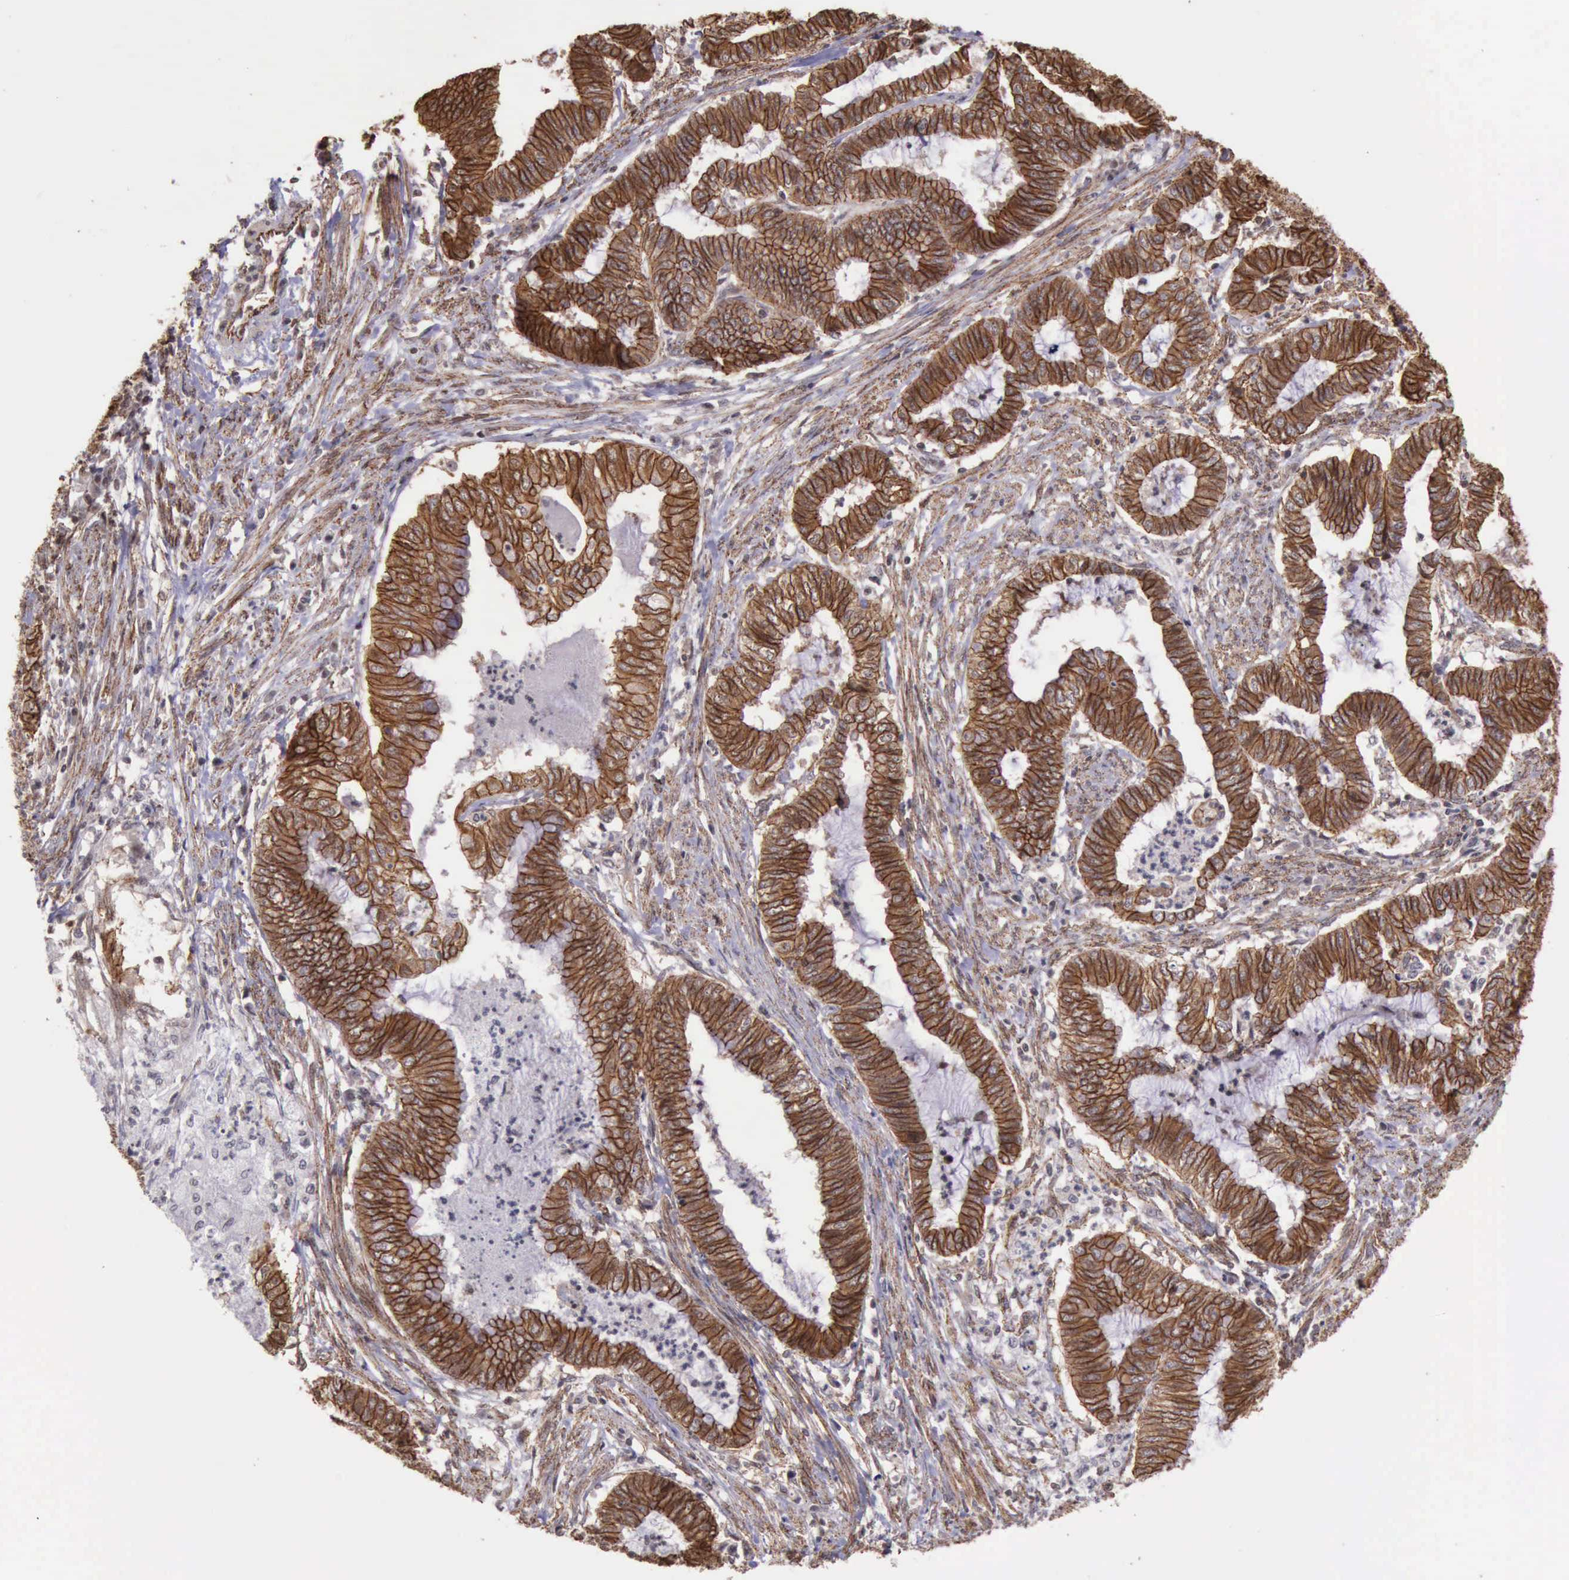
{"staining": {"intensity": "strong", "quantity": ">75%", "location": "cytoplasmic/membranous"}, "tissue": "endometrial cancer", "cell_type": "Tumor cells", "image_type": "cancer", "snomed": [{"axis": "morphology", "description": "Necrosis, NOS"}, {"axis": "morphology", "description": "Adenocarcinoma, NOS"}, {"axis": "topography", "description": "Endometrium"}], "caption": "Tumor cells show strong cytoplasmic/membranous expression in approximately >75% of cells in endometrial cancer. Immunohistochemistry stains the protein of interest in brown and the nuclei are stained blue.", "gene": "CTNNB1", "patient": {"sex": "female", "age": 79}}